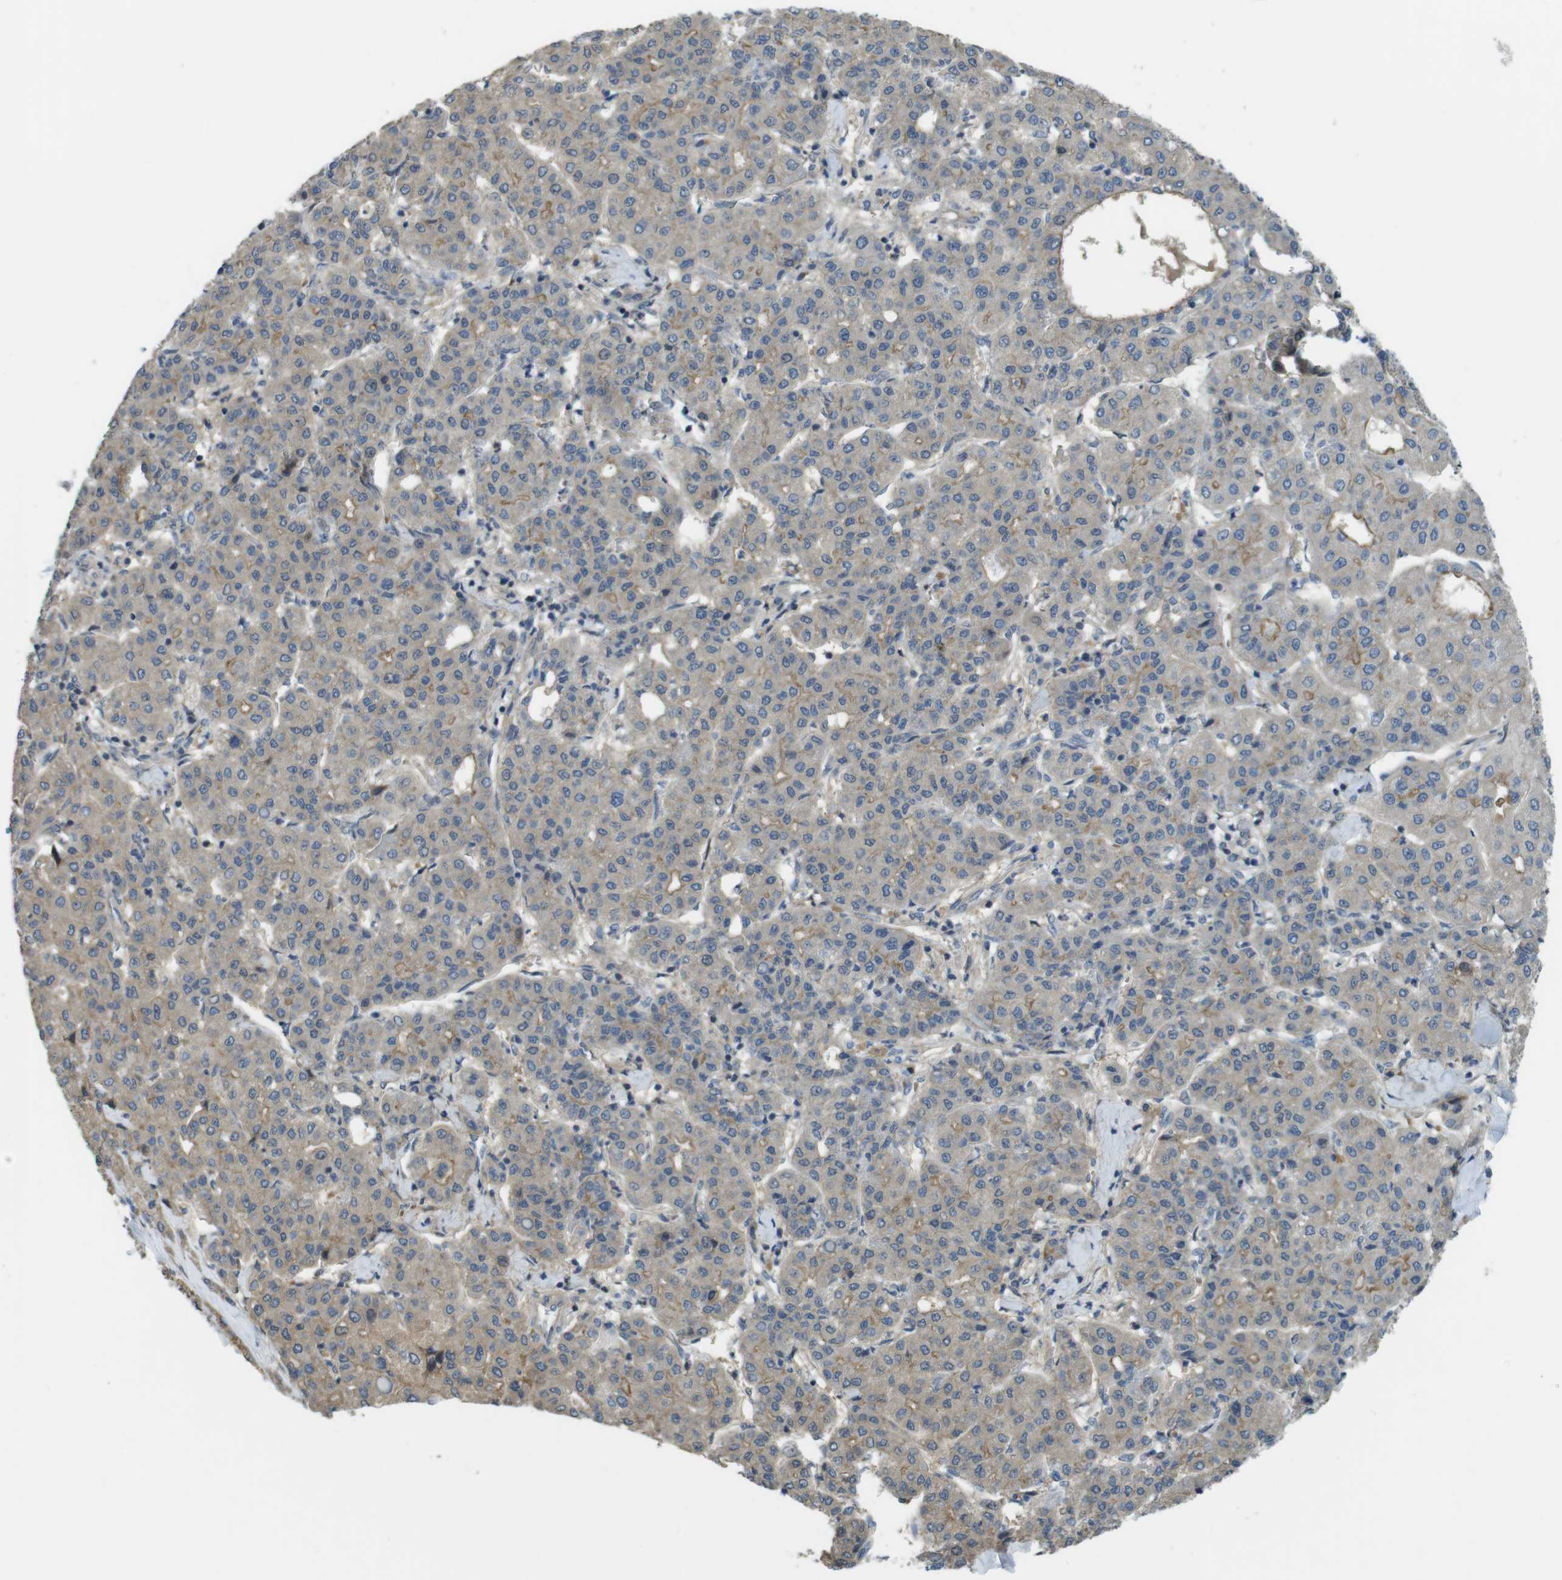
{"staining": {"intensity": "weak", "quantity": "<25%", "location": "cytoplasmic/membranous"}, "tissue": "liver cancer", "cell_type": "Tumor cells", "image_type": "cancer", "snomed": [{"axis": "morphology", "description": "Carcinoma, Hepatocellular, NOS"}, {"axis": "topography", "description": "Liver"}], "caption": "Immunohistochemistry of human liver hepatocellular carcinoma shows no expression in tumor cells. (Immunohistochemistry (ihc), brightfield microscopy, high magnification).", "gene": "ABHD15", "patient": {"sex": "male", "age": 65}}